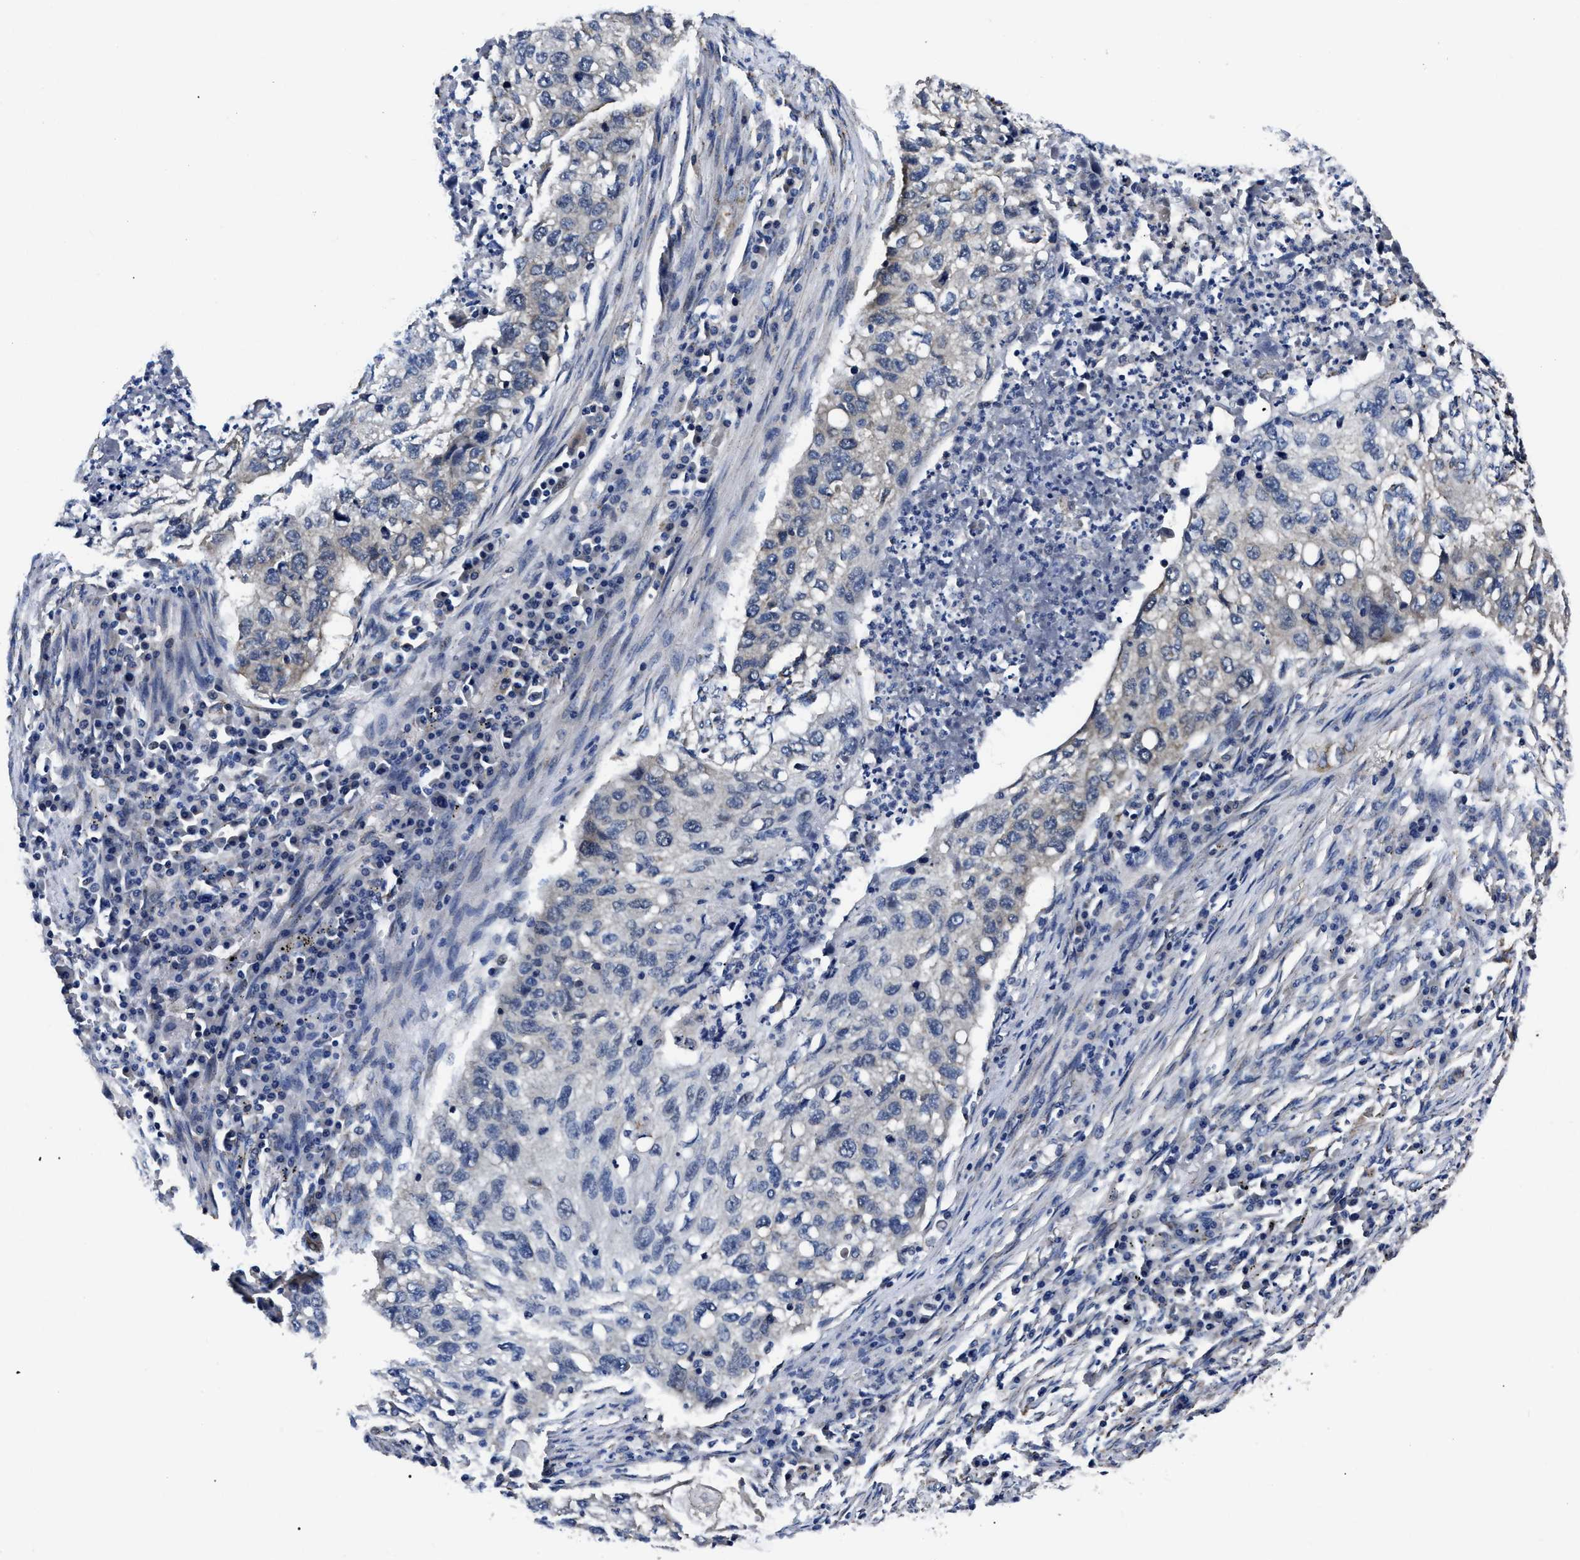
{"staining": {"intensity": "negative", "quantity": "none", "location": "none"}, "tissue": "lung cancer", "cell_type": "Tumor cells", "image_type": "cancer", "snomed": [{"axis": "morphology", "description": "Squamous cell carcinoma, NOS"}, {"axis": "topography", "description": "Lung"}], "caption": "Human lung cancer stained for a protein using immunohistochemistry reveals no staining in tumor cells.", "gene": "GET4", "patient": {"sex": "female", "age": 63}}